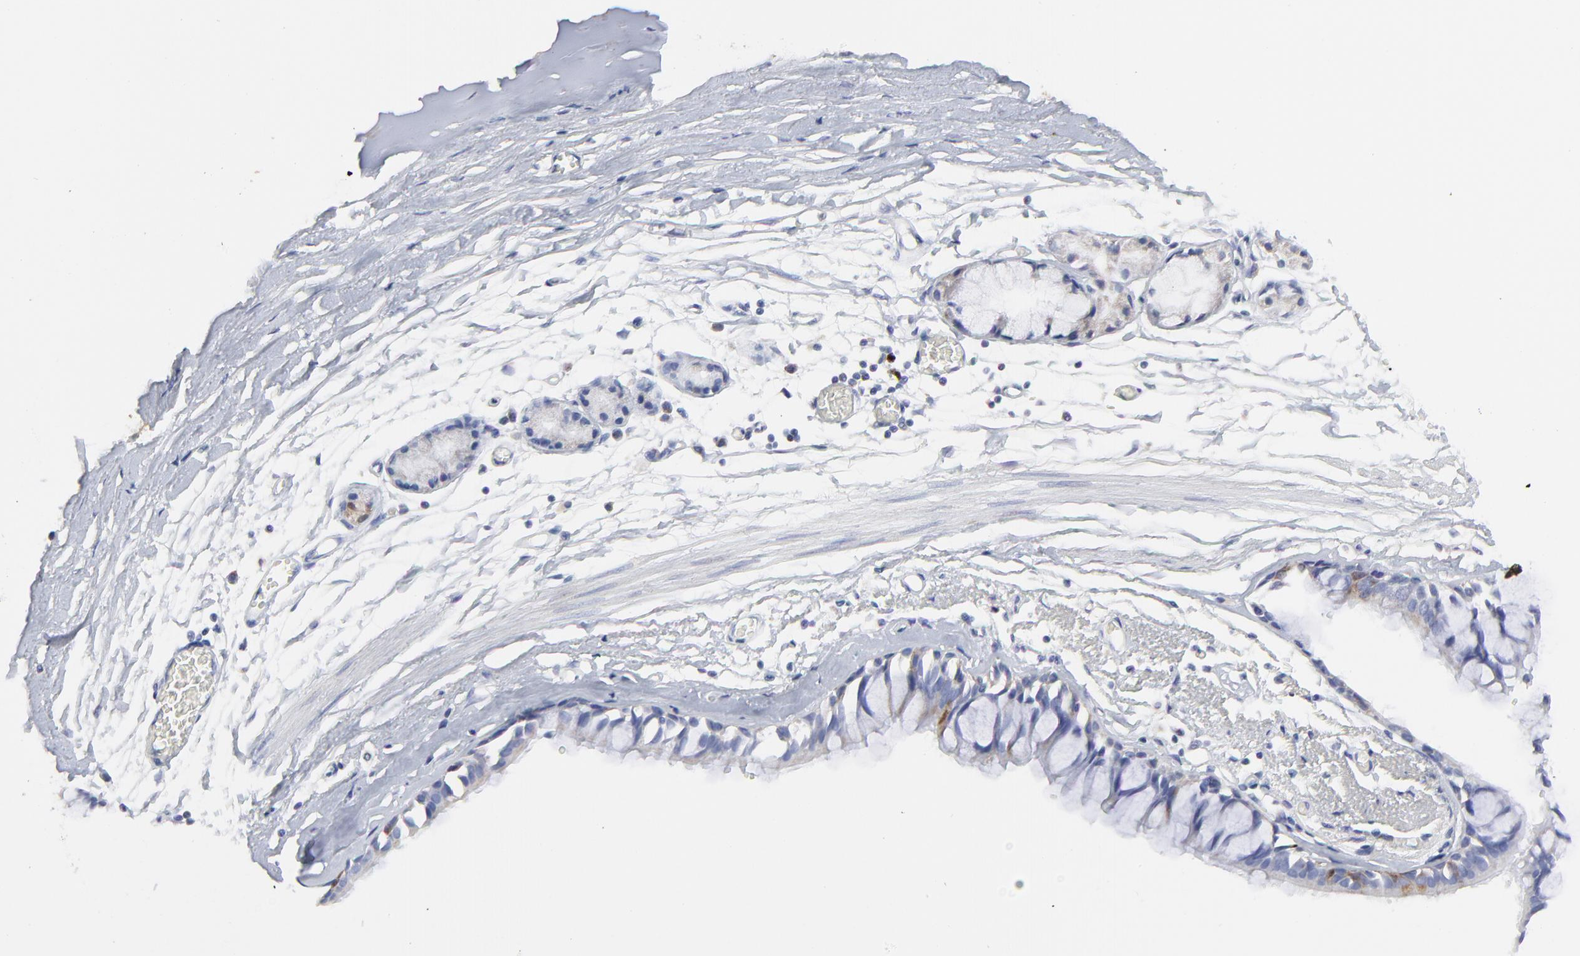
{"staining": {"intensity": "moderate", "quantity": "<25%", "location": "cytoplasmic/membranous"}, "tissue": "bronchus", "cell_type": "Respiratory epithelial cells", "image_type": "normal", "snomed": [{"axis": "morphology", "description": "Normal tissue, NOS"}, {"axis": "topography", "description": "Bronchus"}, {"axis": "topography", "description": "Lung"}], "caption": "Immunohistochemistry (IHC) image of benign bronchus: bronchus stained using immunohistochemistry exhibits low levels of moderate protein expression localized specifically in the cytoplasmic/membranous of respiratory epithelial cells, appearing as a cytoplasmic/membranous brown color.", "gene": "NCAPH", "patient": {"sex": "female", "age": 56}}